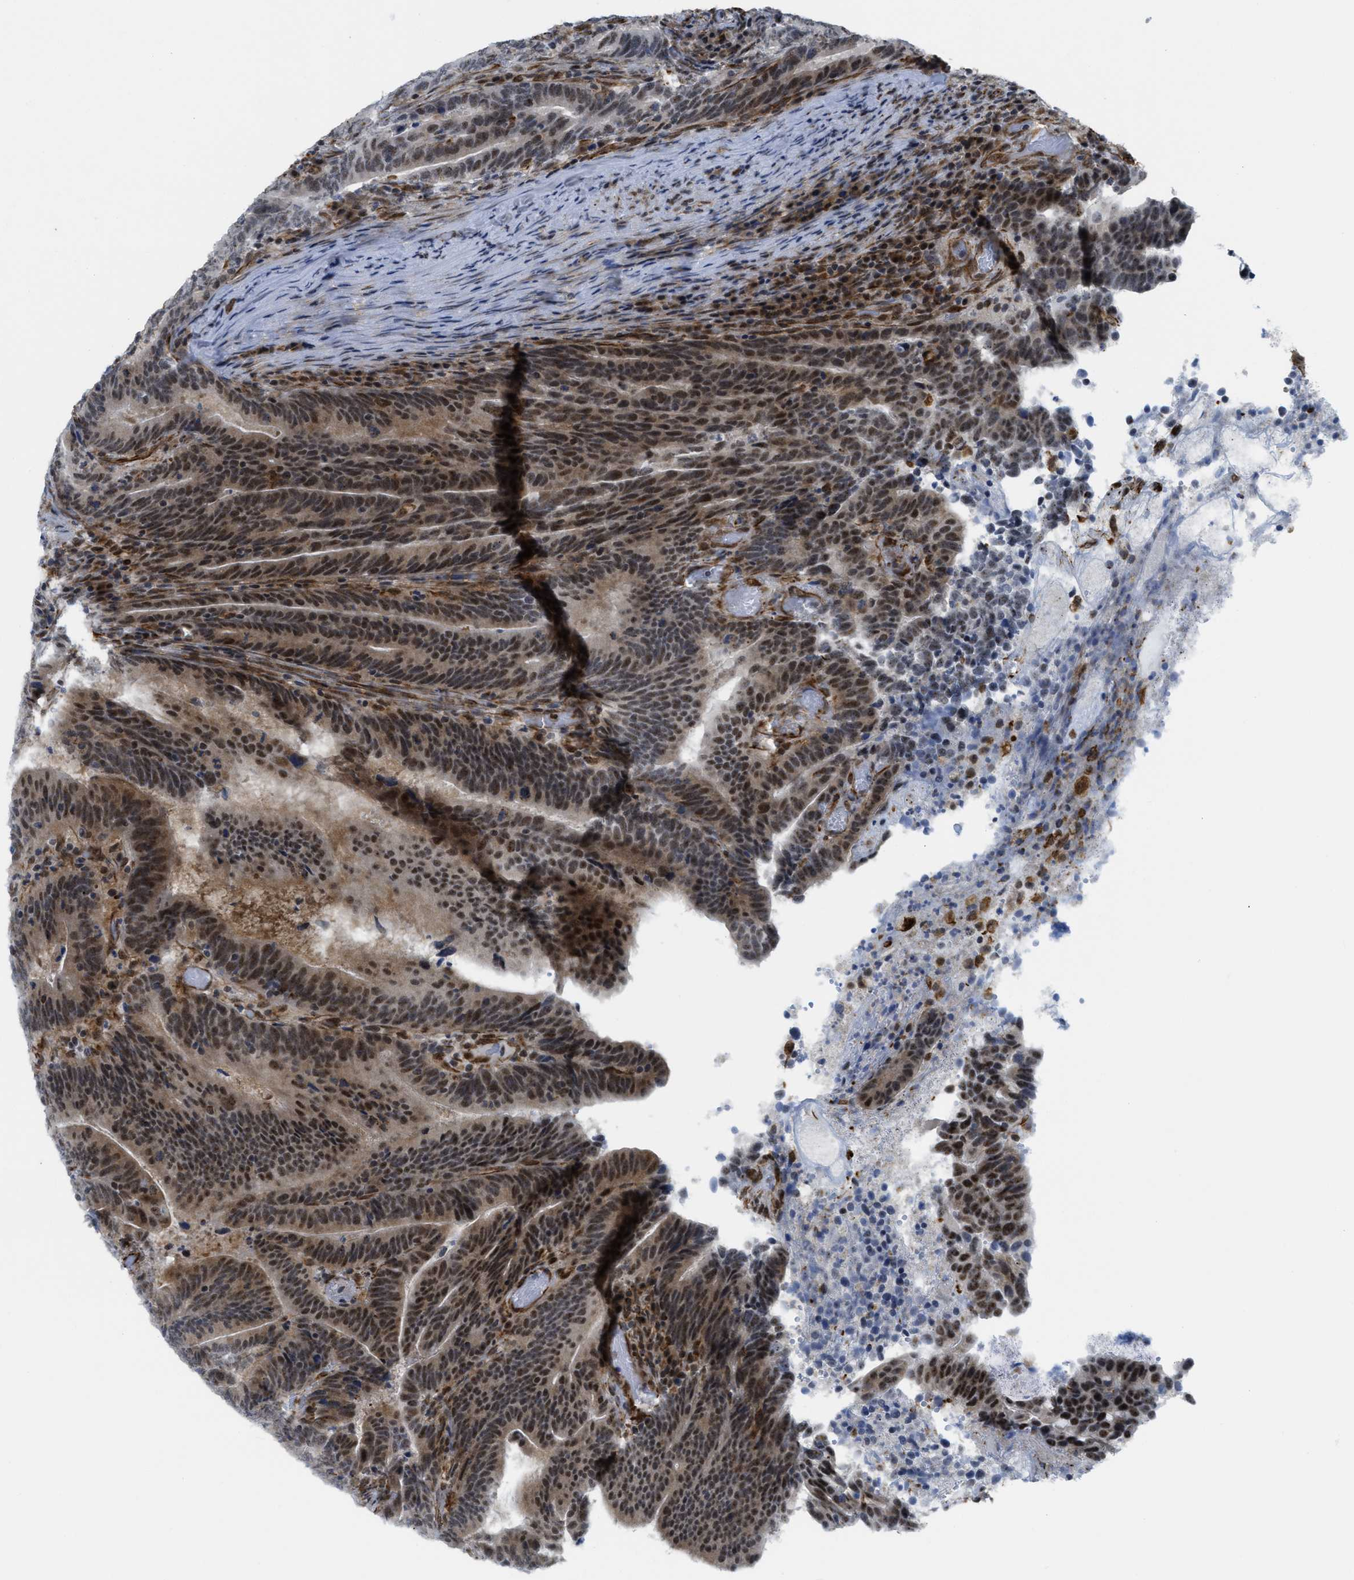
{"staining": {"intensity": "moderate", "quantity": ">75%", "location": "nuclear"}, "tissue": "colorectal cancer", "cell_type": "Tumor cells", "image_type": "cancer", "snomed": [{"axis": "morphology", "description": "Adenocarcinoma, NOS"}, {"axis": "topography", "description": "Colon"}], "caption": "Colorectal cancer (adenocarcinoma) was stained to show a protein in brown. There is medium levels of moderate nuclear positivity in approximately >75% of tumor cells.", "gene": "LRRC8B", "patient": {"sex": "female", "age": 66}}